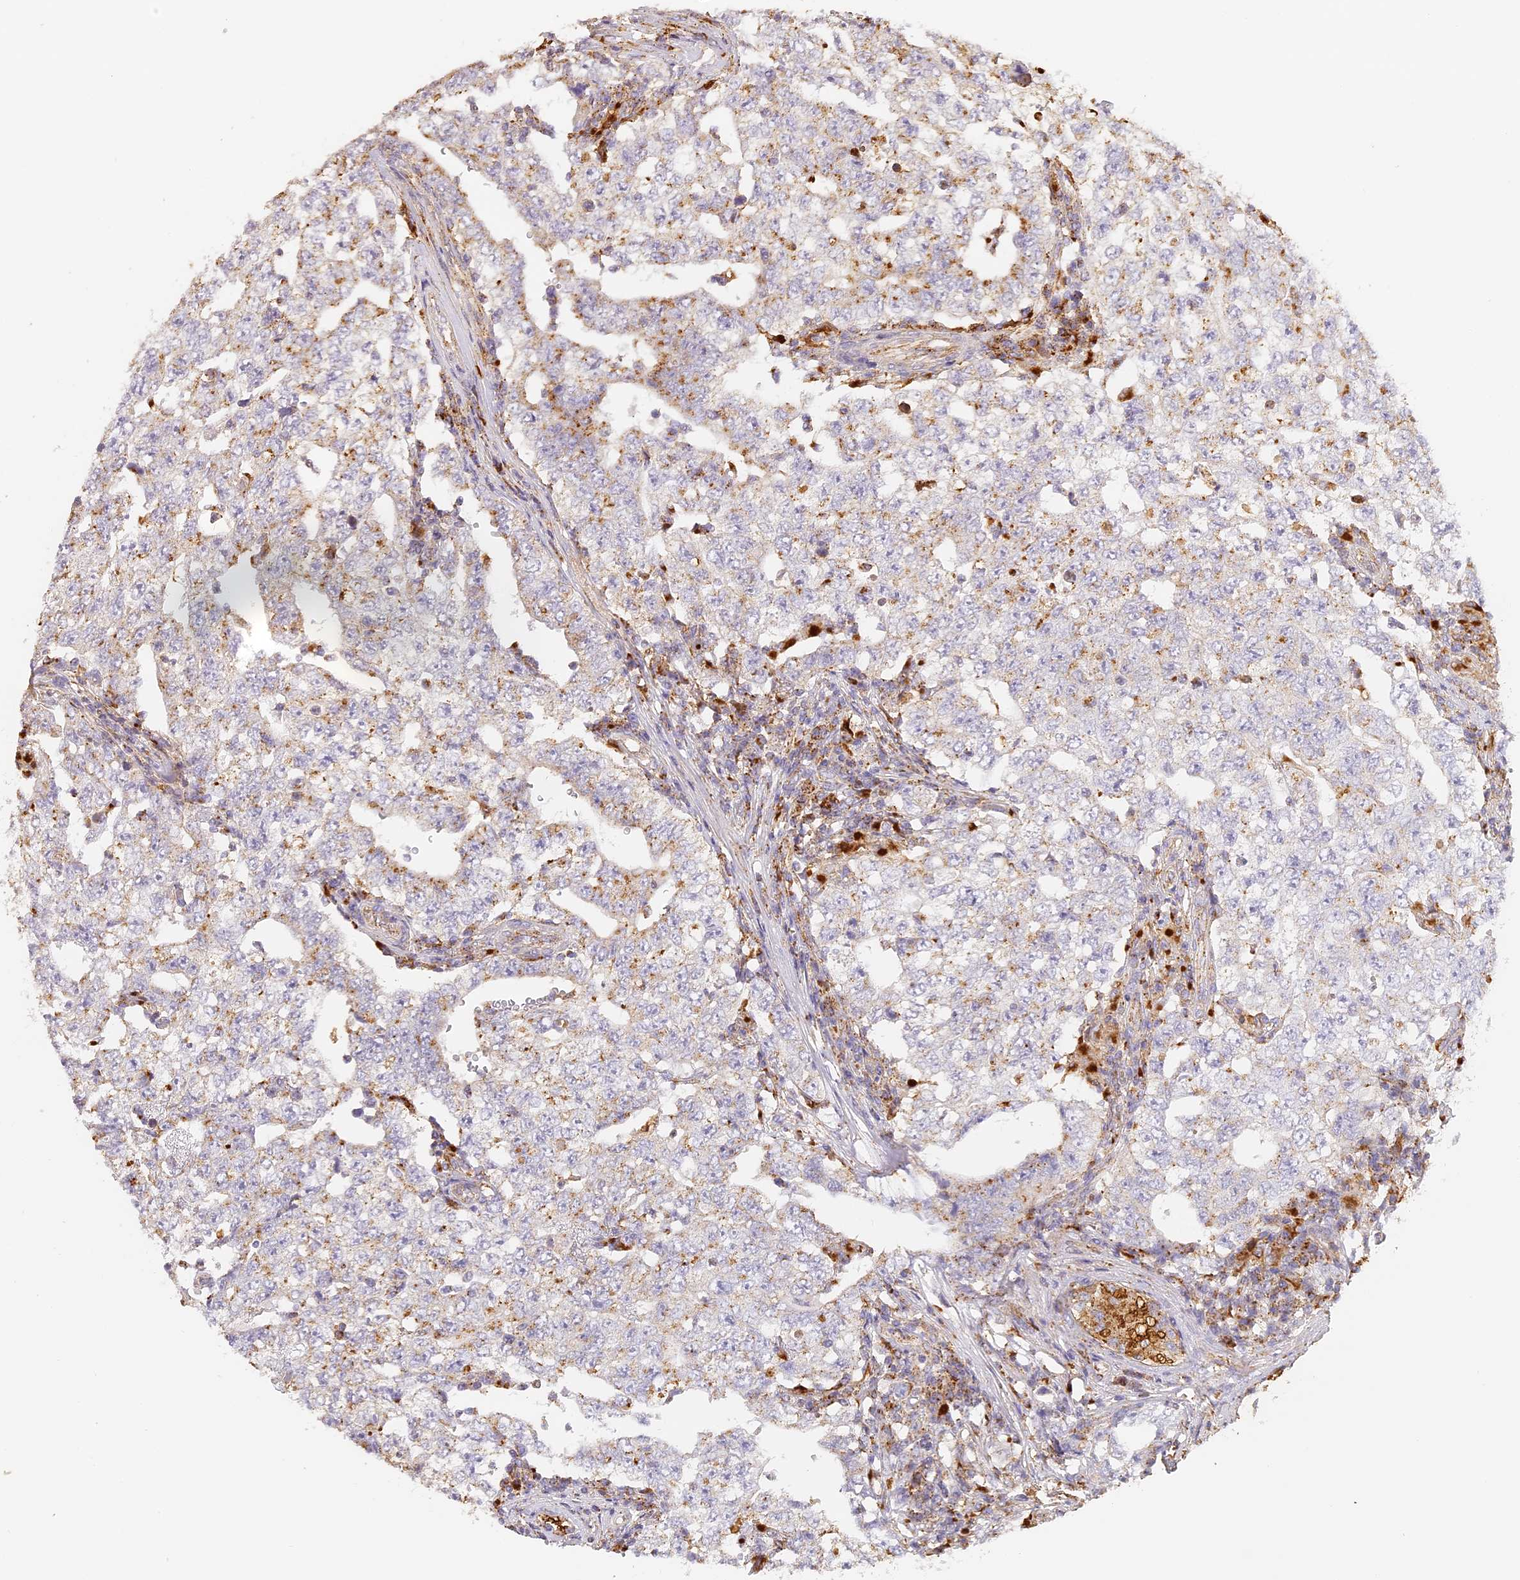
{"staining": {"intensity": "moderate", "quantity": "25%-75%", "location": "cytoplasmic/membranous"}, "tissue": "testis cancer", "cell_type": "Tumor cells", "image_type": "cancer", "snomed": [{"axis": "morphology", "description": "Carcinoma, Embryonal, NOS"}, {"axis": "topography", "description": "Testis"}], "caption": "Tumor cells demonstrate medium levels of moderate cytoplasmic/membranous staining in approximately 25%-75% of cells in testis embryonal carcinoma.", "gene": "LAMP2", "patient": {"sex": "male", "age": 26}}